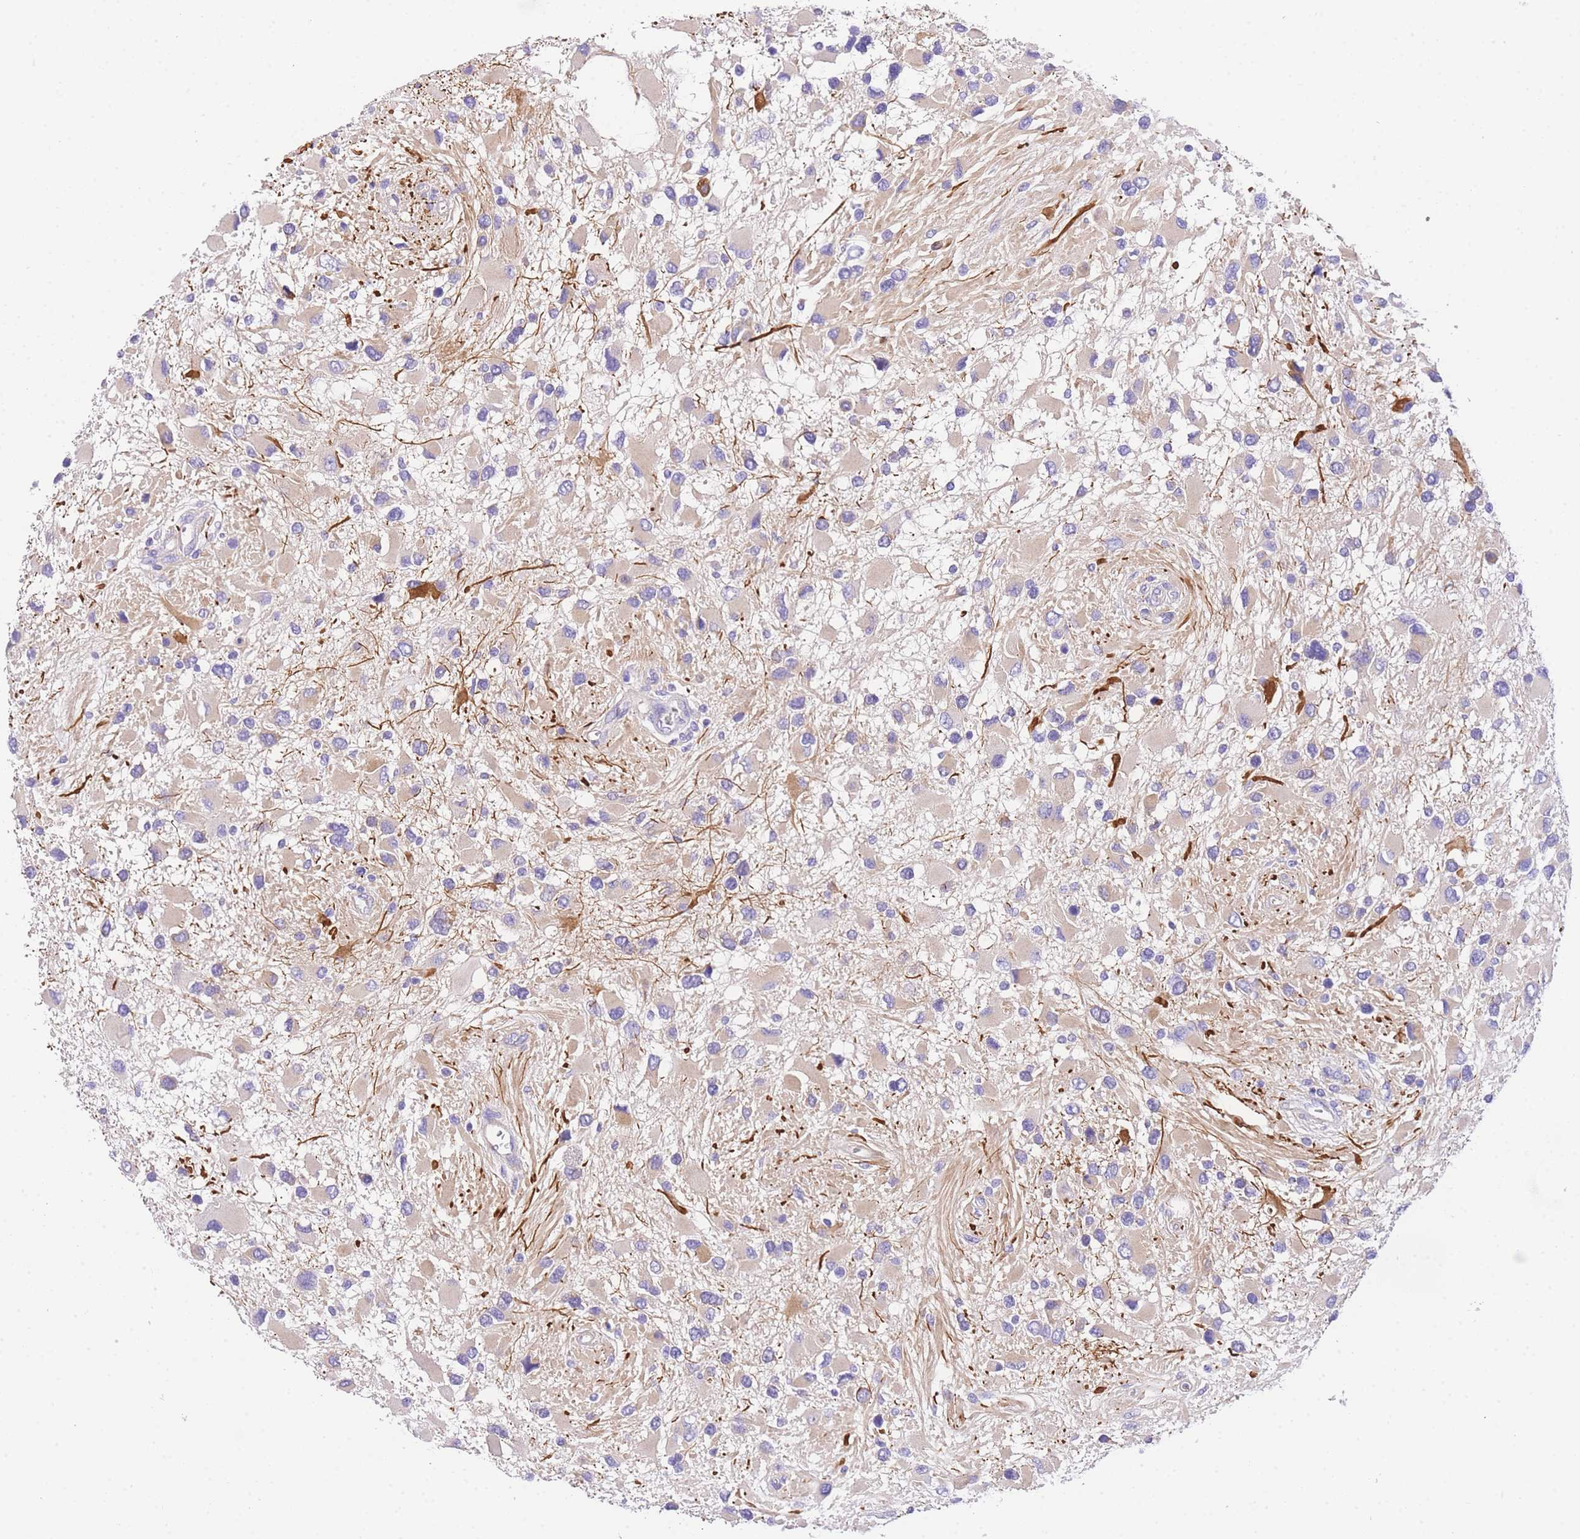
{"staining": {"intensity": "negative", "quantity": "none", "location": "none"}, "tissue": "glioma", "cell_type": "Tumor cells", "image_type": "cancer", "snomed": [{"axis": "morphology", "description": "Glioma, malignant, High grade"}, {"axis": "topography", "description": "Brain"}], "caption": "This is an immunohistochemistry image of human malignant glioma (high-grade). There is no expression in tumor cells.", "gene": "EPN2", "patient": {"sex": "male", "age": 53}}